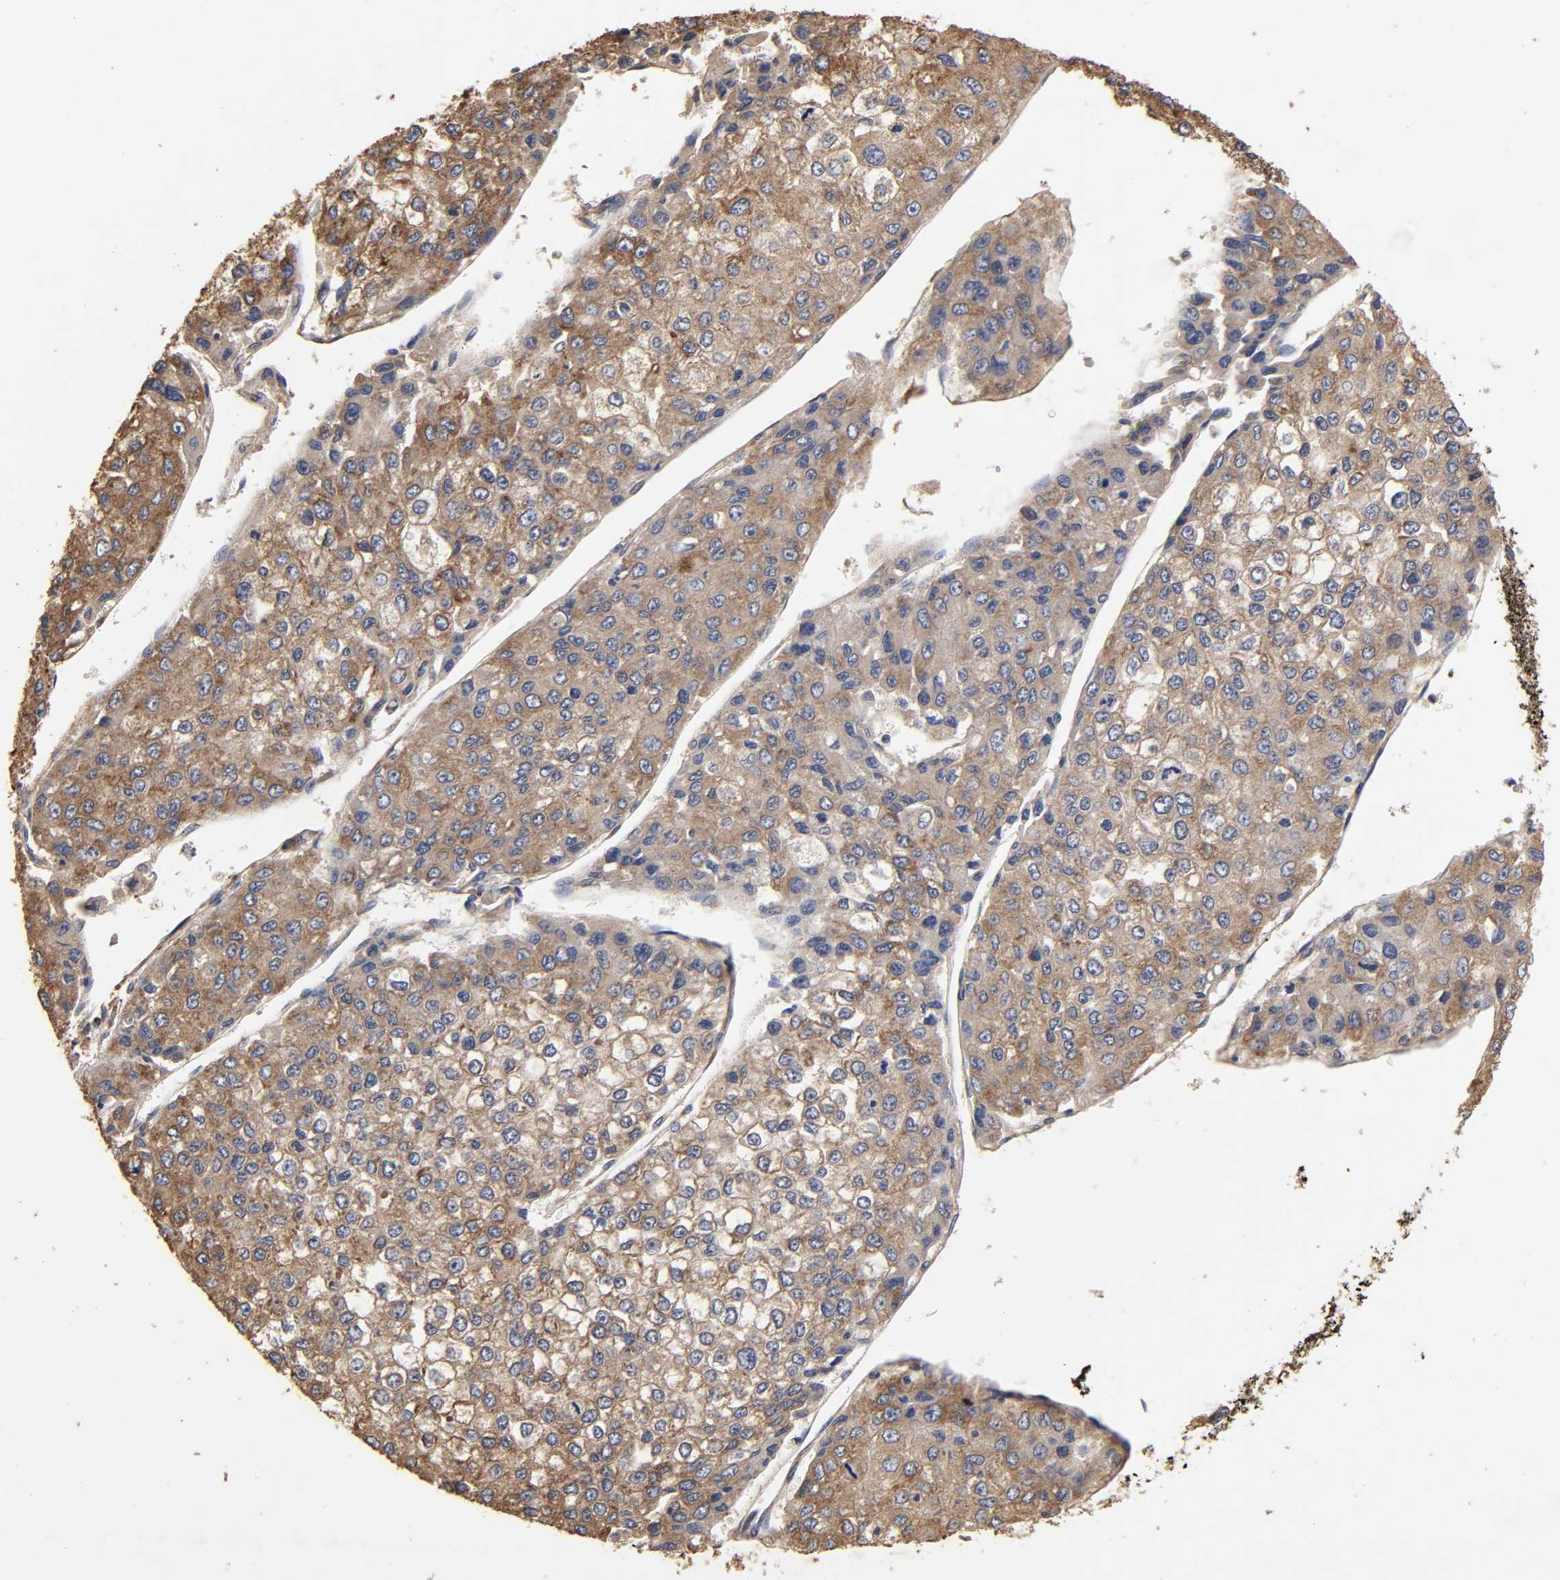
{"staining": {"intensity": "moderate", "quantity": ">75%", "location": "cytoplasmic/membranous"}, "tissue": "liver cancer", "cell_type": "Tumor cells", "image_type": "cancer", "snomed": [{"axis": "morphology", "description": "Carcinoma, Hepatocellular, NOS"}, {"axis": "topography", "description": "Liver"}], "caption": "Tumor cells exhibit medium levels of moderate cytoplasmic/membranous staining in about >75% of cells in human liver cancer.", "gene": "EIF4G2", "patient": {"sex": "female", "age": 66}}